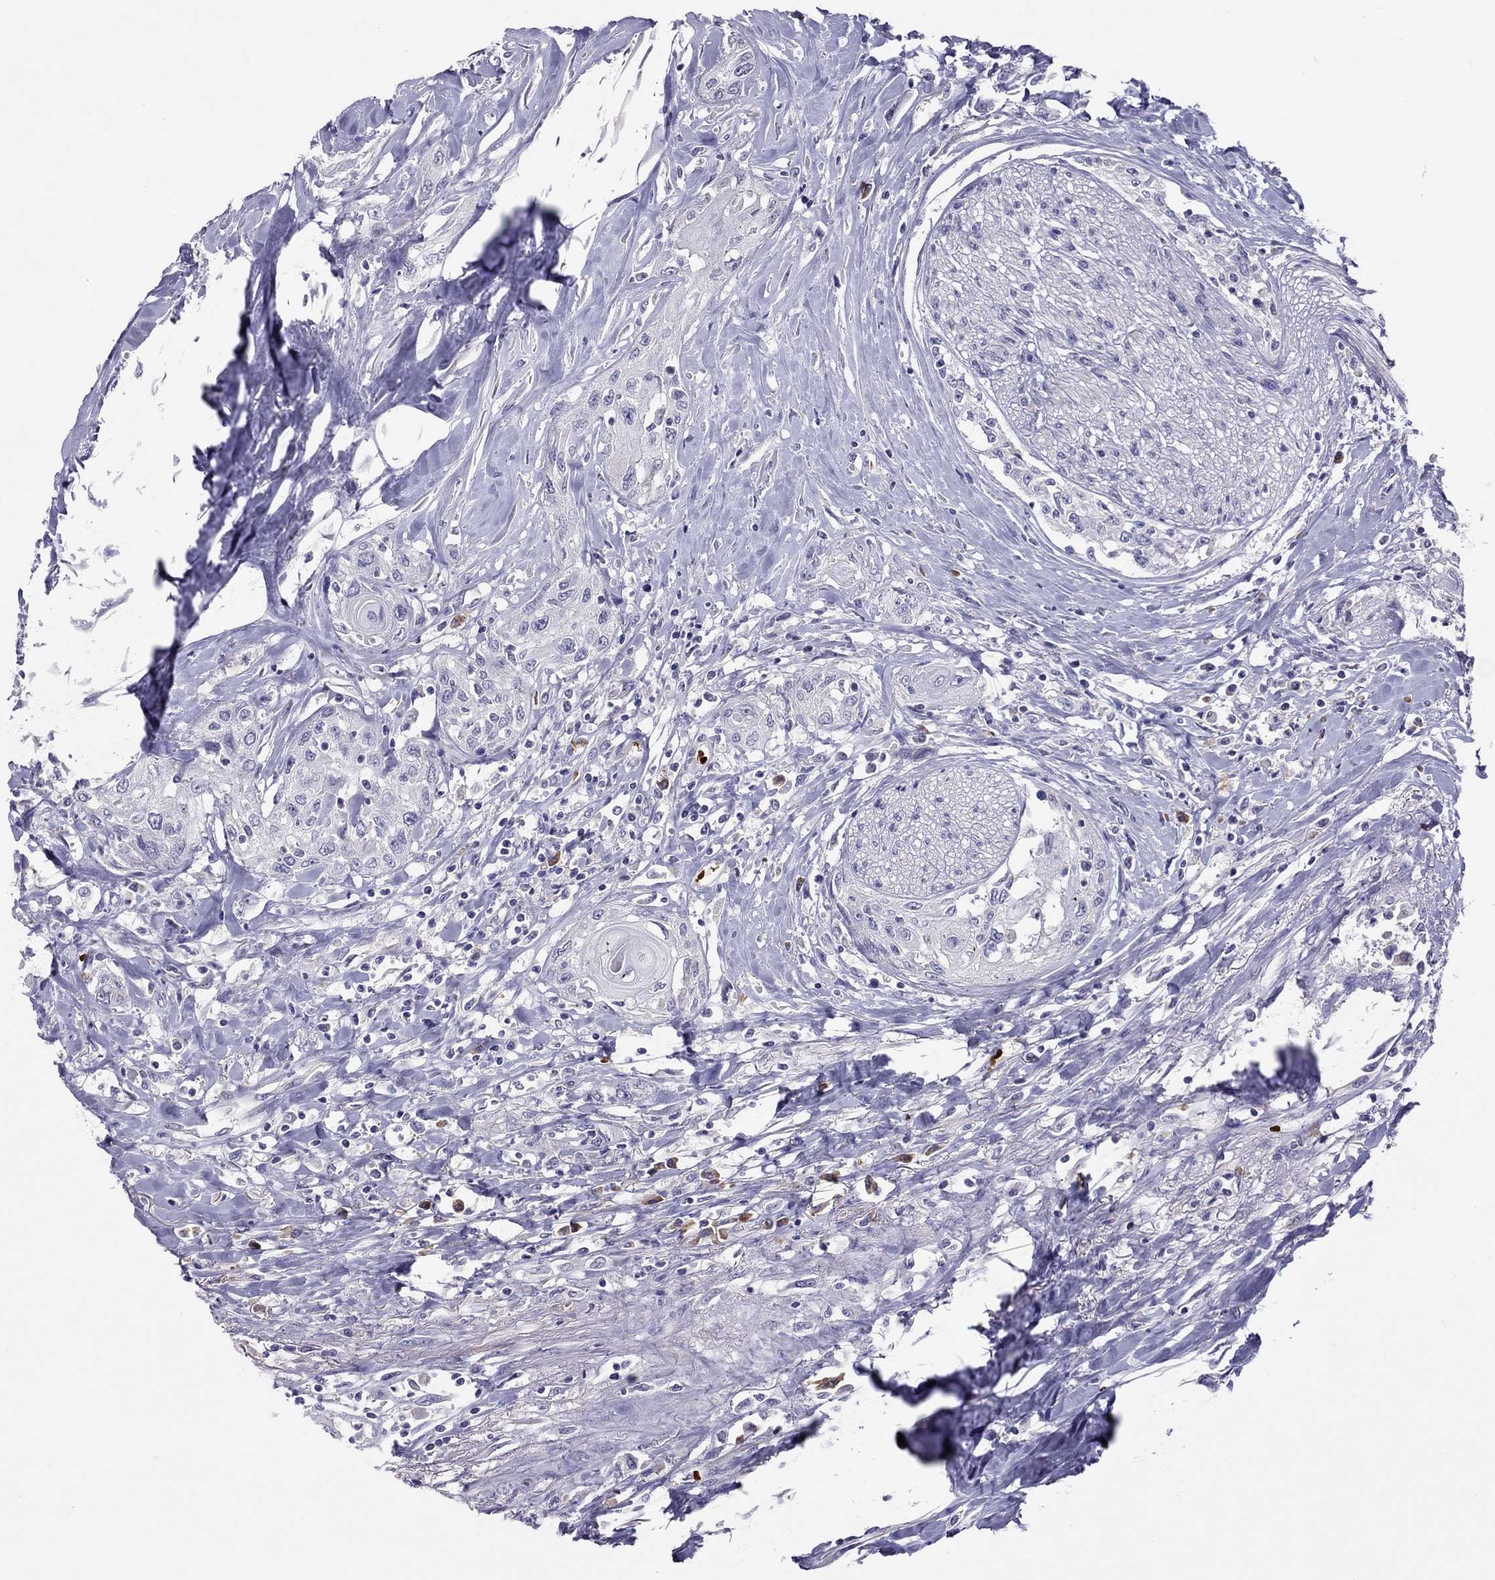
{"staining": {"intensity": "negative", "quantity": "none", "location": "none"}, "tissue": "head and neck cancer", "cell_type": "Tumor cells", "image_type": "cancer", "snomed": [{"axis": "morphology", "description": "Normal tissue, NOS"}, {"axis": "morphology", "description": "Squamous cell carcinoma, NOS"}, {"axis": "topography", "description": "Oral tissue"}, {"axis": "topography", "description": "Peripheral nerve tissue"}, {"axis": "topography", "description": "Head-Neck"}], "caption": "DAB (3,3'-diaminobenzidine) immunohistochemical staining of head and neck cancer displays no significant positivity in tumor cells.", "gene": "FRMD1", "patient": {"sex": "female", "age": 59}}